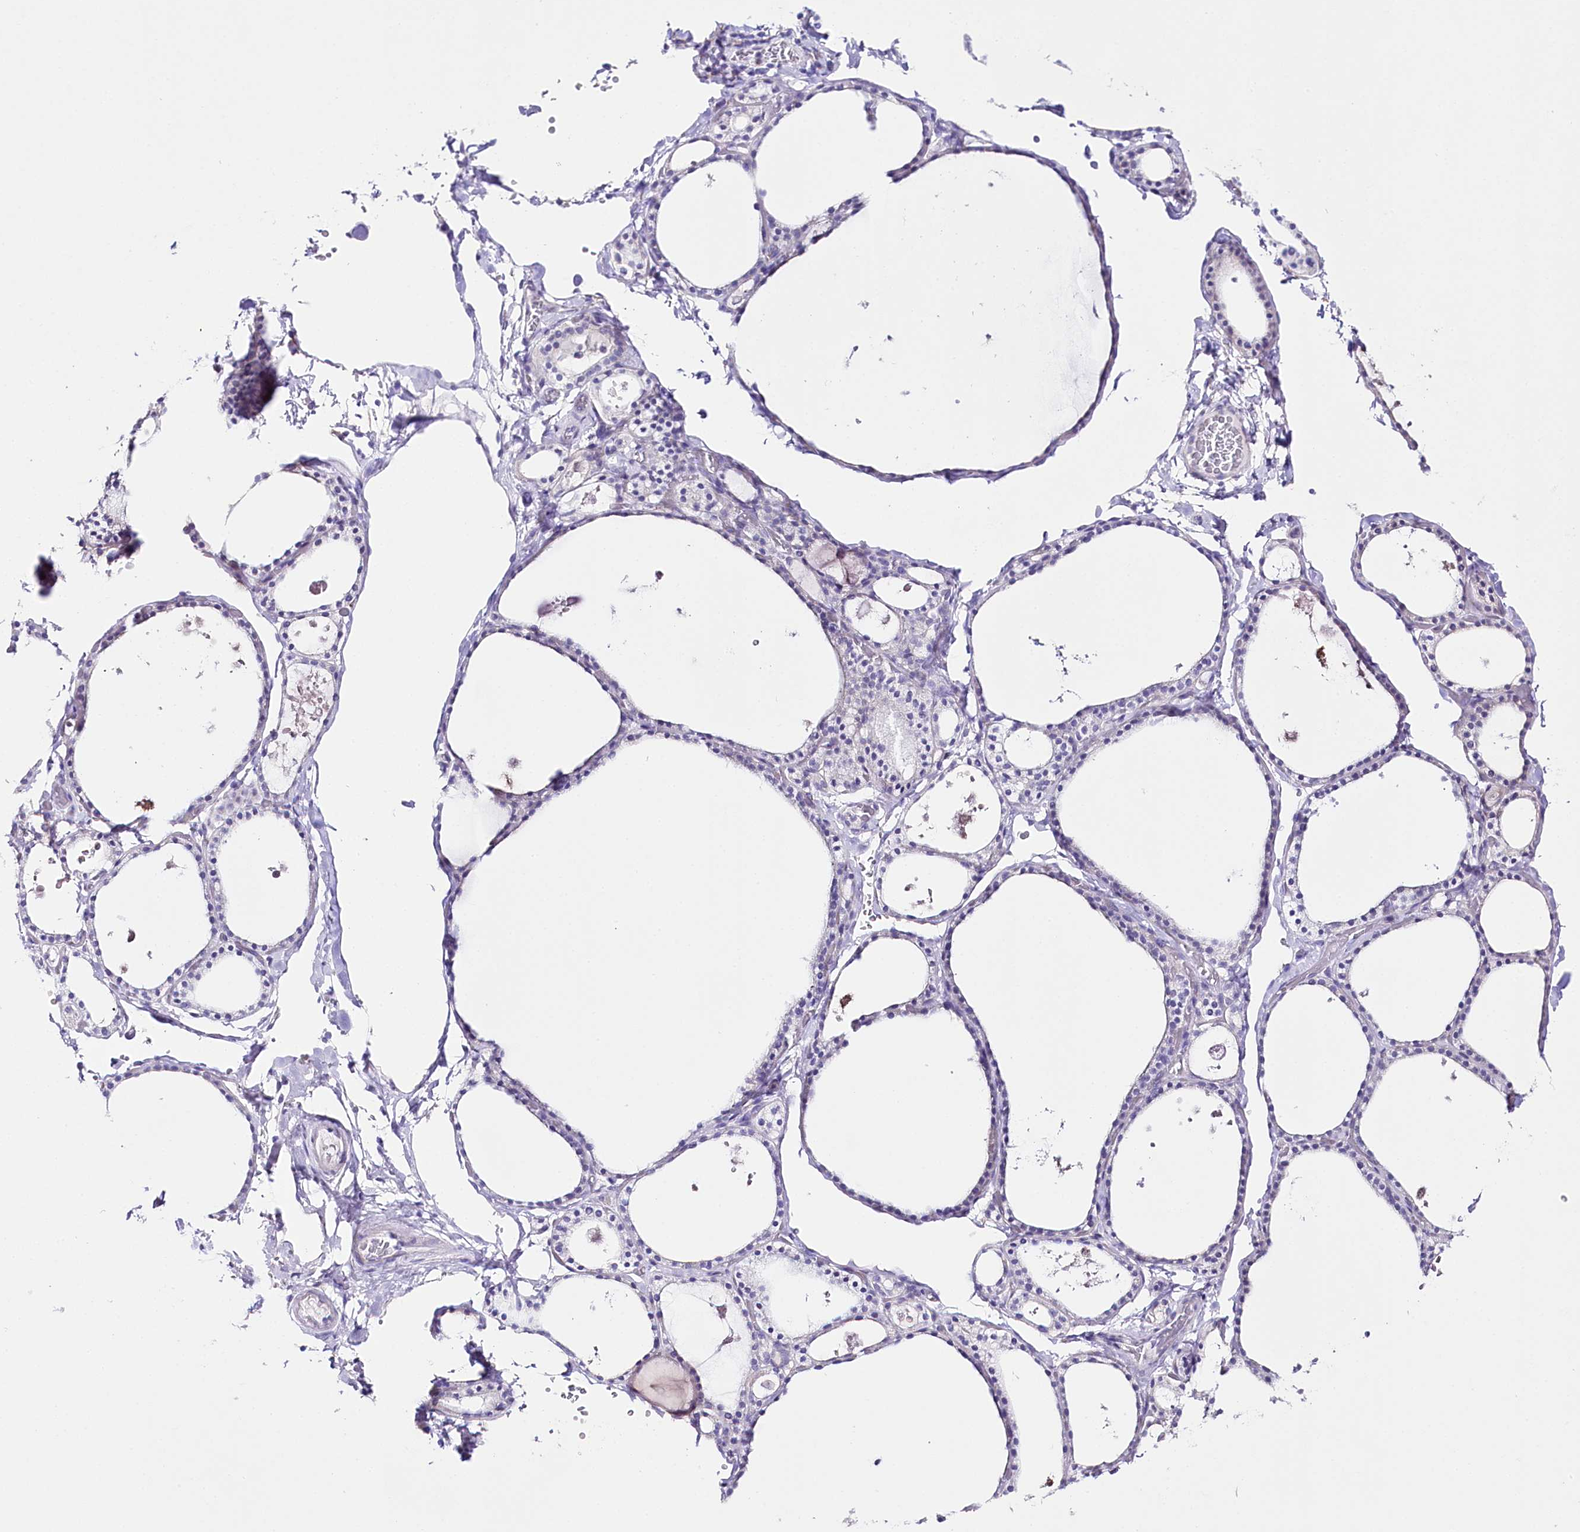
{"staining": {"intensity": "negative", "quantity": "none", "location": "none"}, "tissue": "thyroid gland", "cell_type": "Glandular cells", "image_type": "normal", "snomed": [{"axis": "morphology", "description": "Normal tissue, NOS"}, {"axis": "topography", "description": "Thyroid gland"}], "caption": "IHC of unremarkable thyroid gland demonstrates no staining in glandular cells. (Brightfield microscopy of DAB (3,3'-diaminobenzidine) IHC at high magnification).", "gene": "CSN3", "patient": {"sex": "male", "age": 56}}